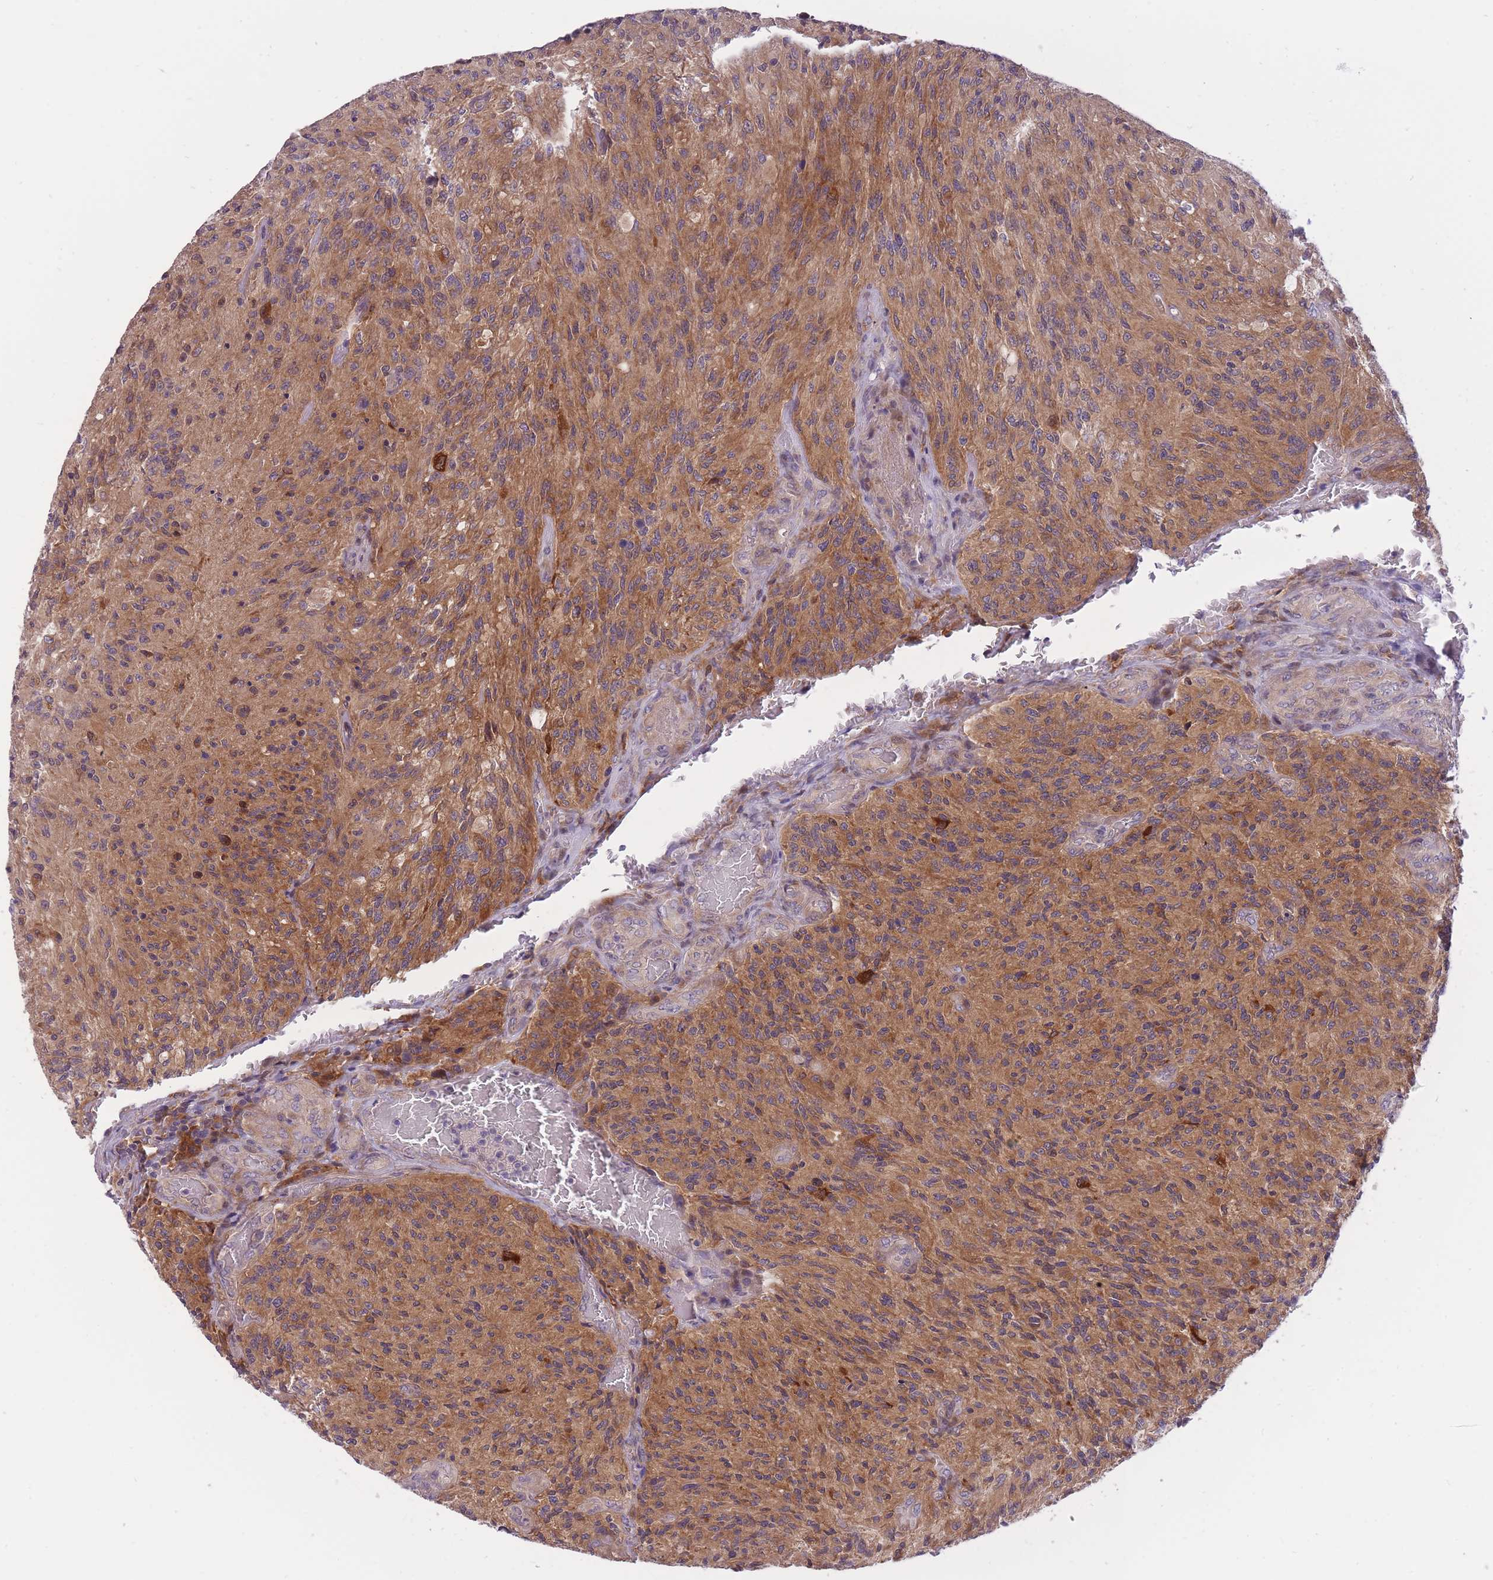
{"staining": {"intensity": "moderate", "quantity": "25%-75%", "location": "cytoplasmic/membranous"}, "tissue": "glioma", "cell_type": "Tumor cells", "image_type": "cancer", "snomed": [{"axis": "morphology", "description": "Normal tissue, NOS"}, {"axis": "morphology", "description": "Glioma, malignant, High grade"}, {"axis": "topography", "description": "Cerebral cortex"}], "caption": "About 25%-75% of tumor cells in human glioma demonstrate moderate cytoplasmic/membranous protein expression as visualized by brown immunohistochemical staining.", "gene": "CRYGN", "patient": {"sex": "male", "age": 56}}